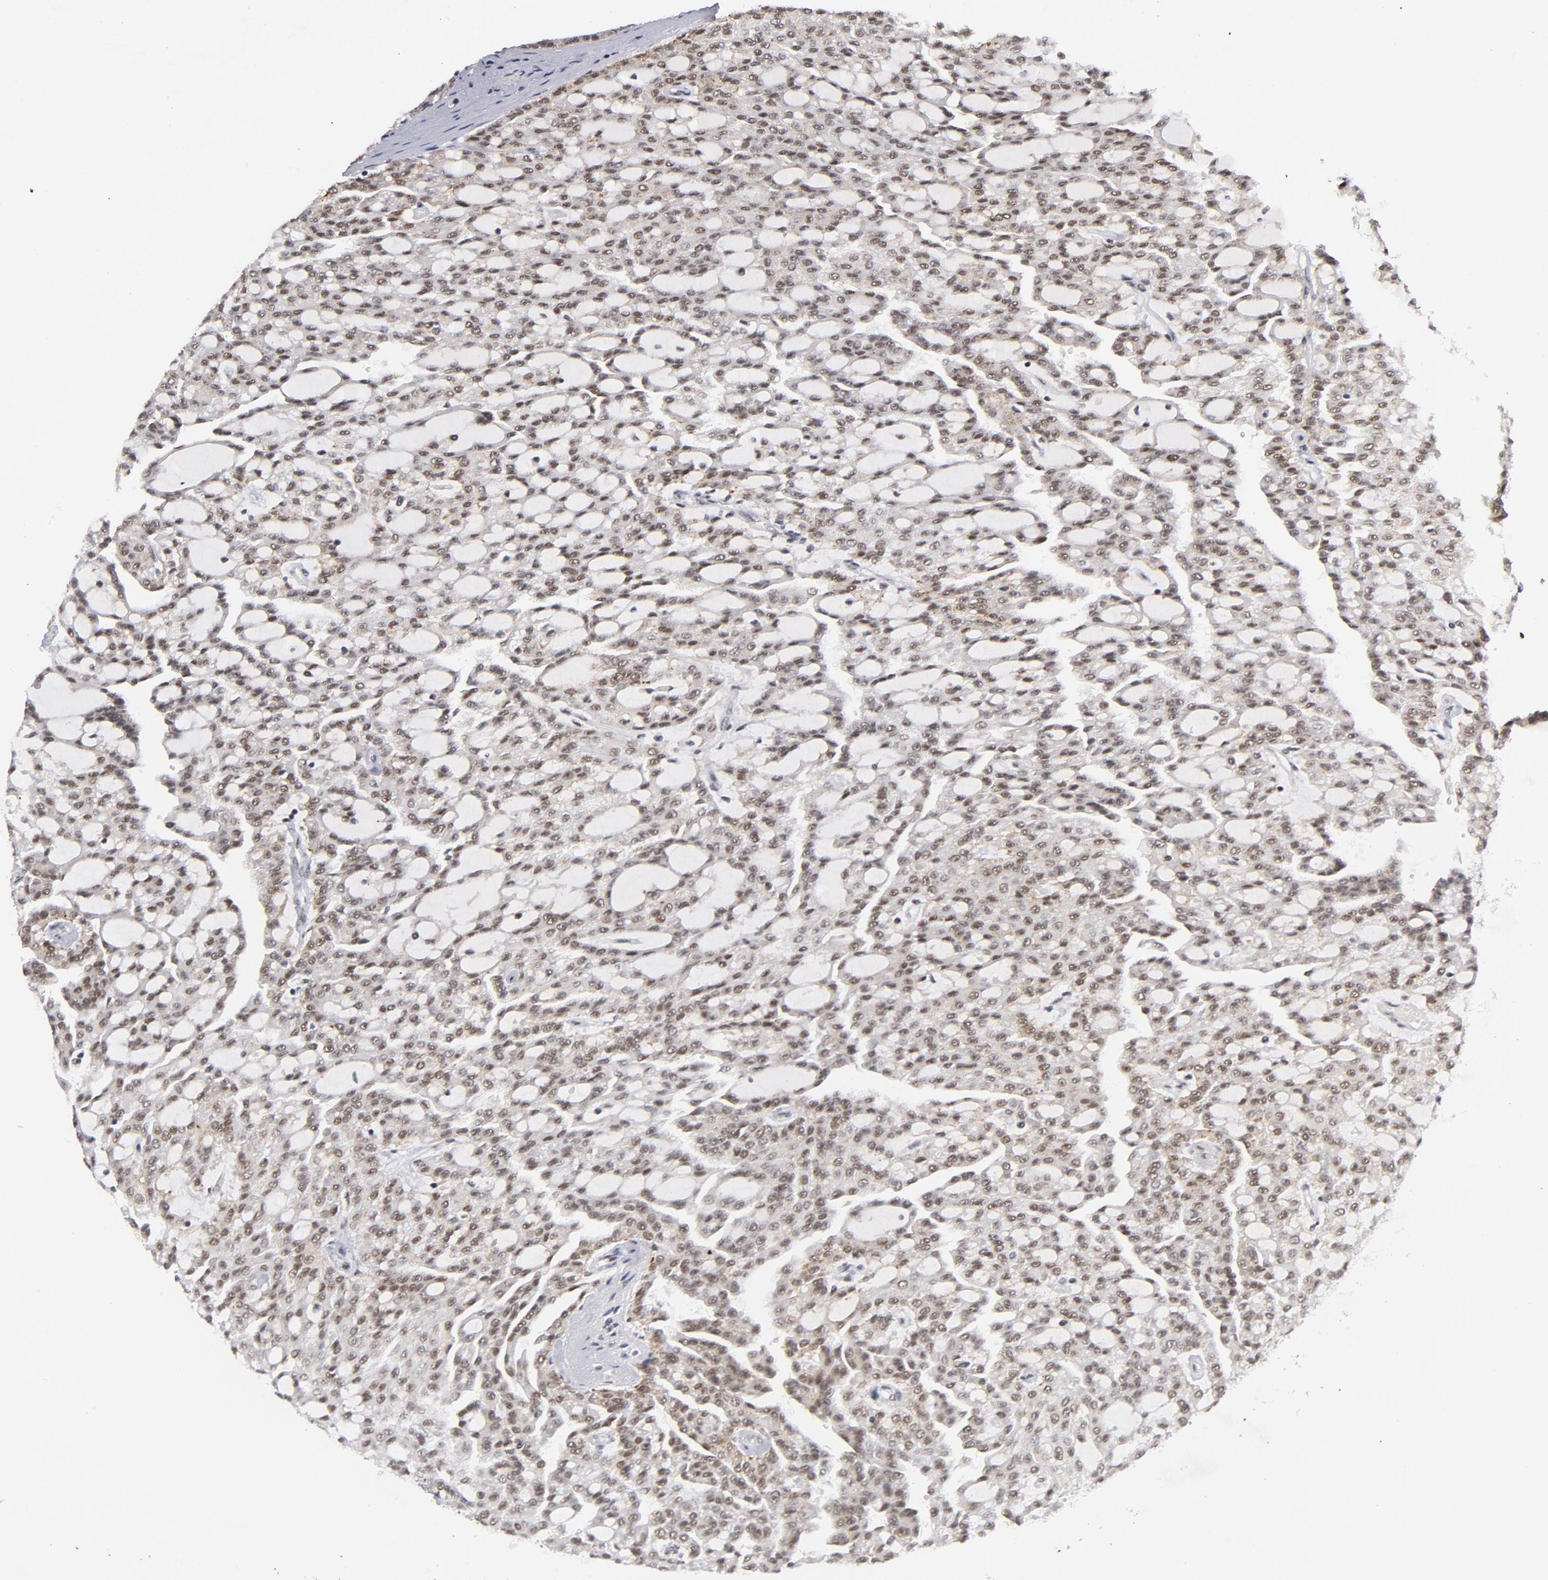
{"staining": {"intensity": "moderate", "quantity": ">75%", "location": "nuclear"}, "tissue": "renal cancer", "cell_type": "Tumor cells", "image_type": "cancer", "snomed": [{"axis": "morphology", "description": "Adenocarcinoma, NOS"}, {"axis": "topography", "description": "Kidney"}], "caption": "Protein staining of renal cancer tissue reveals moderate nuclear staining in about >75% of tumor cells.", "gene": "BAP1", "patient": {"sex": "male", "age": 63}}